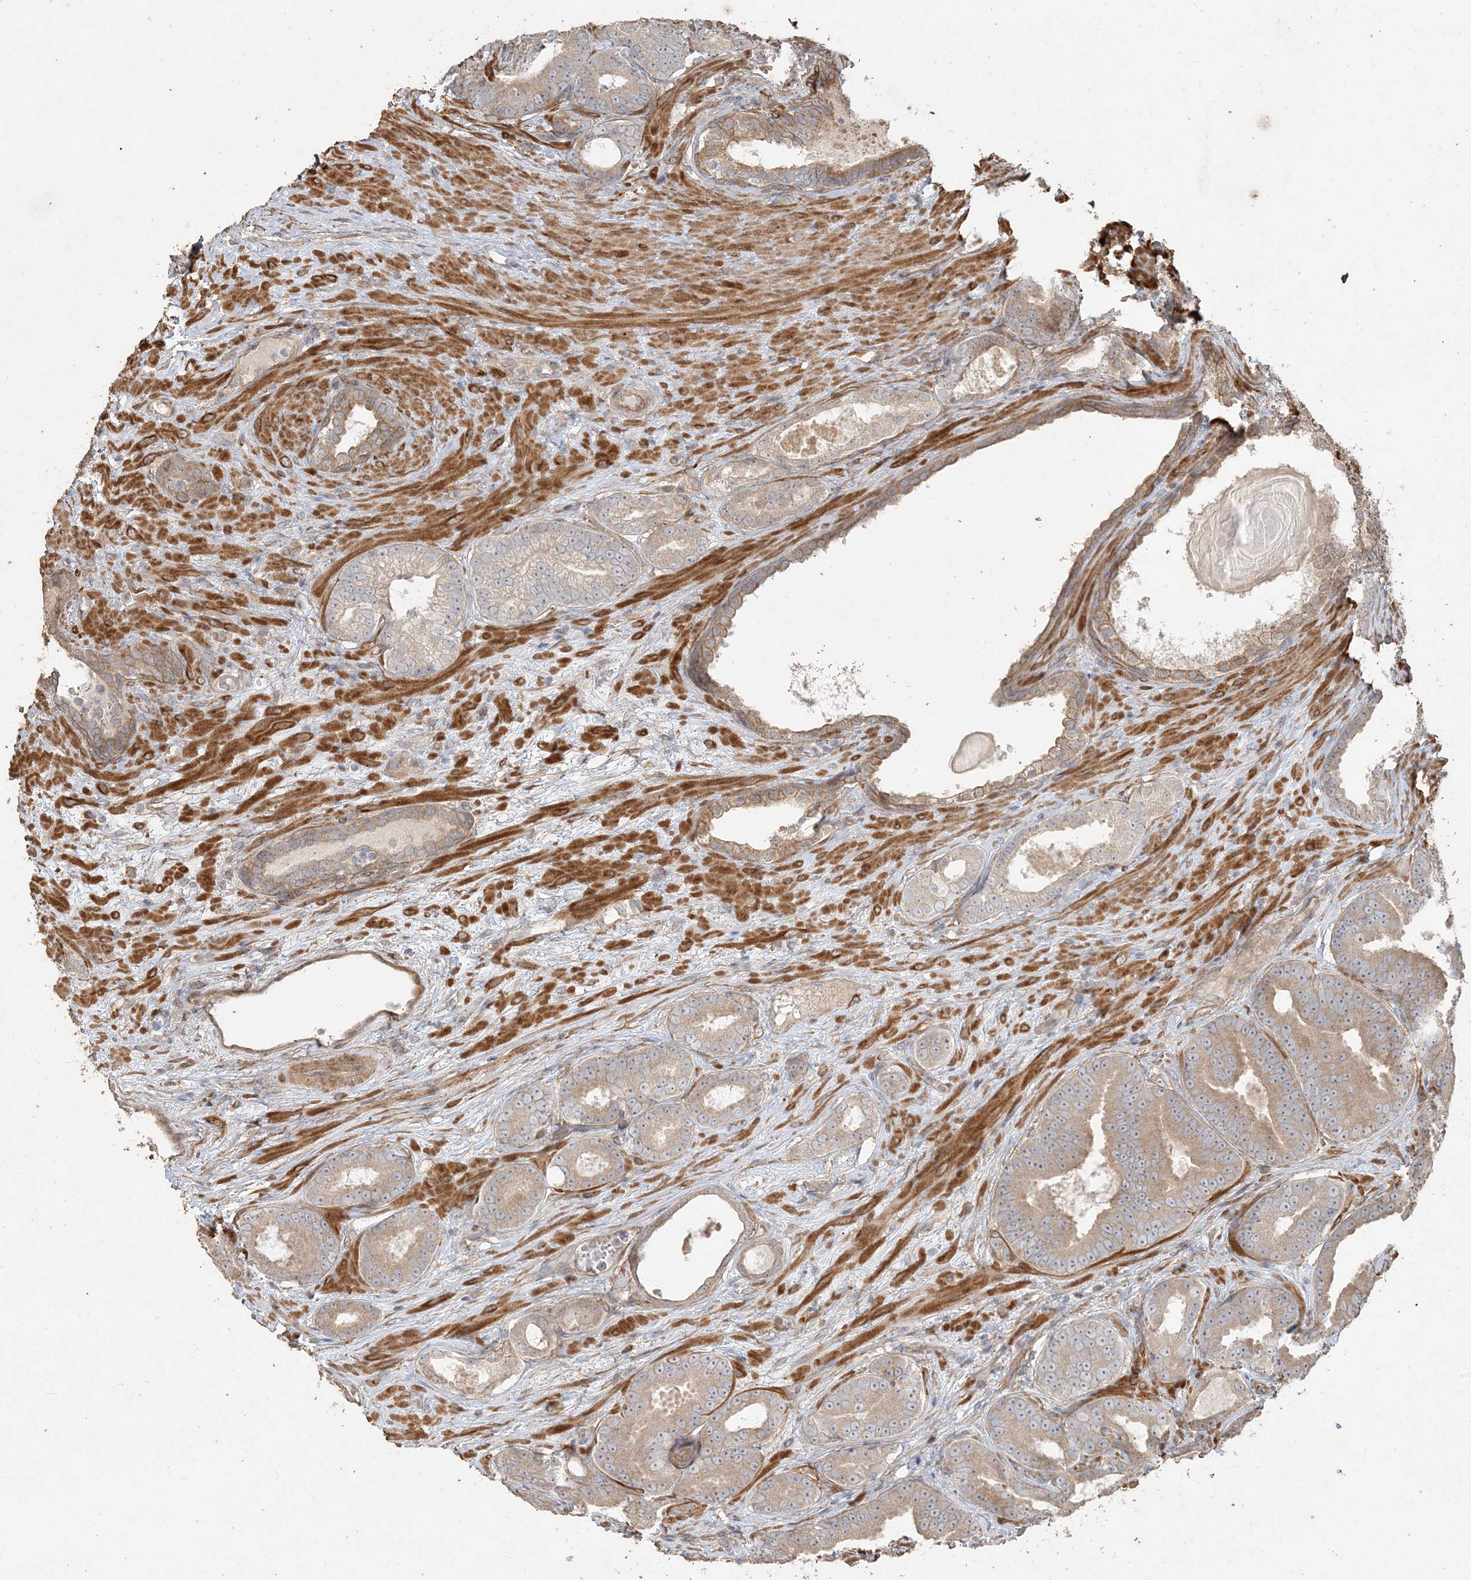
{"staining": {"intensity": "weak", "quantity": ">75%", "location": "cytoplasmic/membranous"}, "tissue": "prostate cancer", "cell_type": "Tumor cells", "image_type": "cancer", "snomed": [{"axis": "morphology", "description": "Adenocarcinoma, High grade"}, {"axis": "topography", "description": "Prostate"}], "caption": "Prostate cancer stained with immunohistochemistry (IHC) exhibits weak cytoplasmic/membranous expression in about >75% of tumor cells.", "gene": "RNF145", "patient": {"sex": "male", "age": 66}}